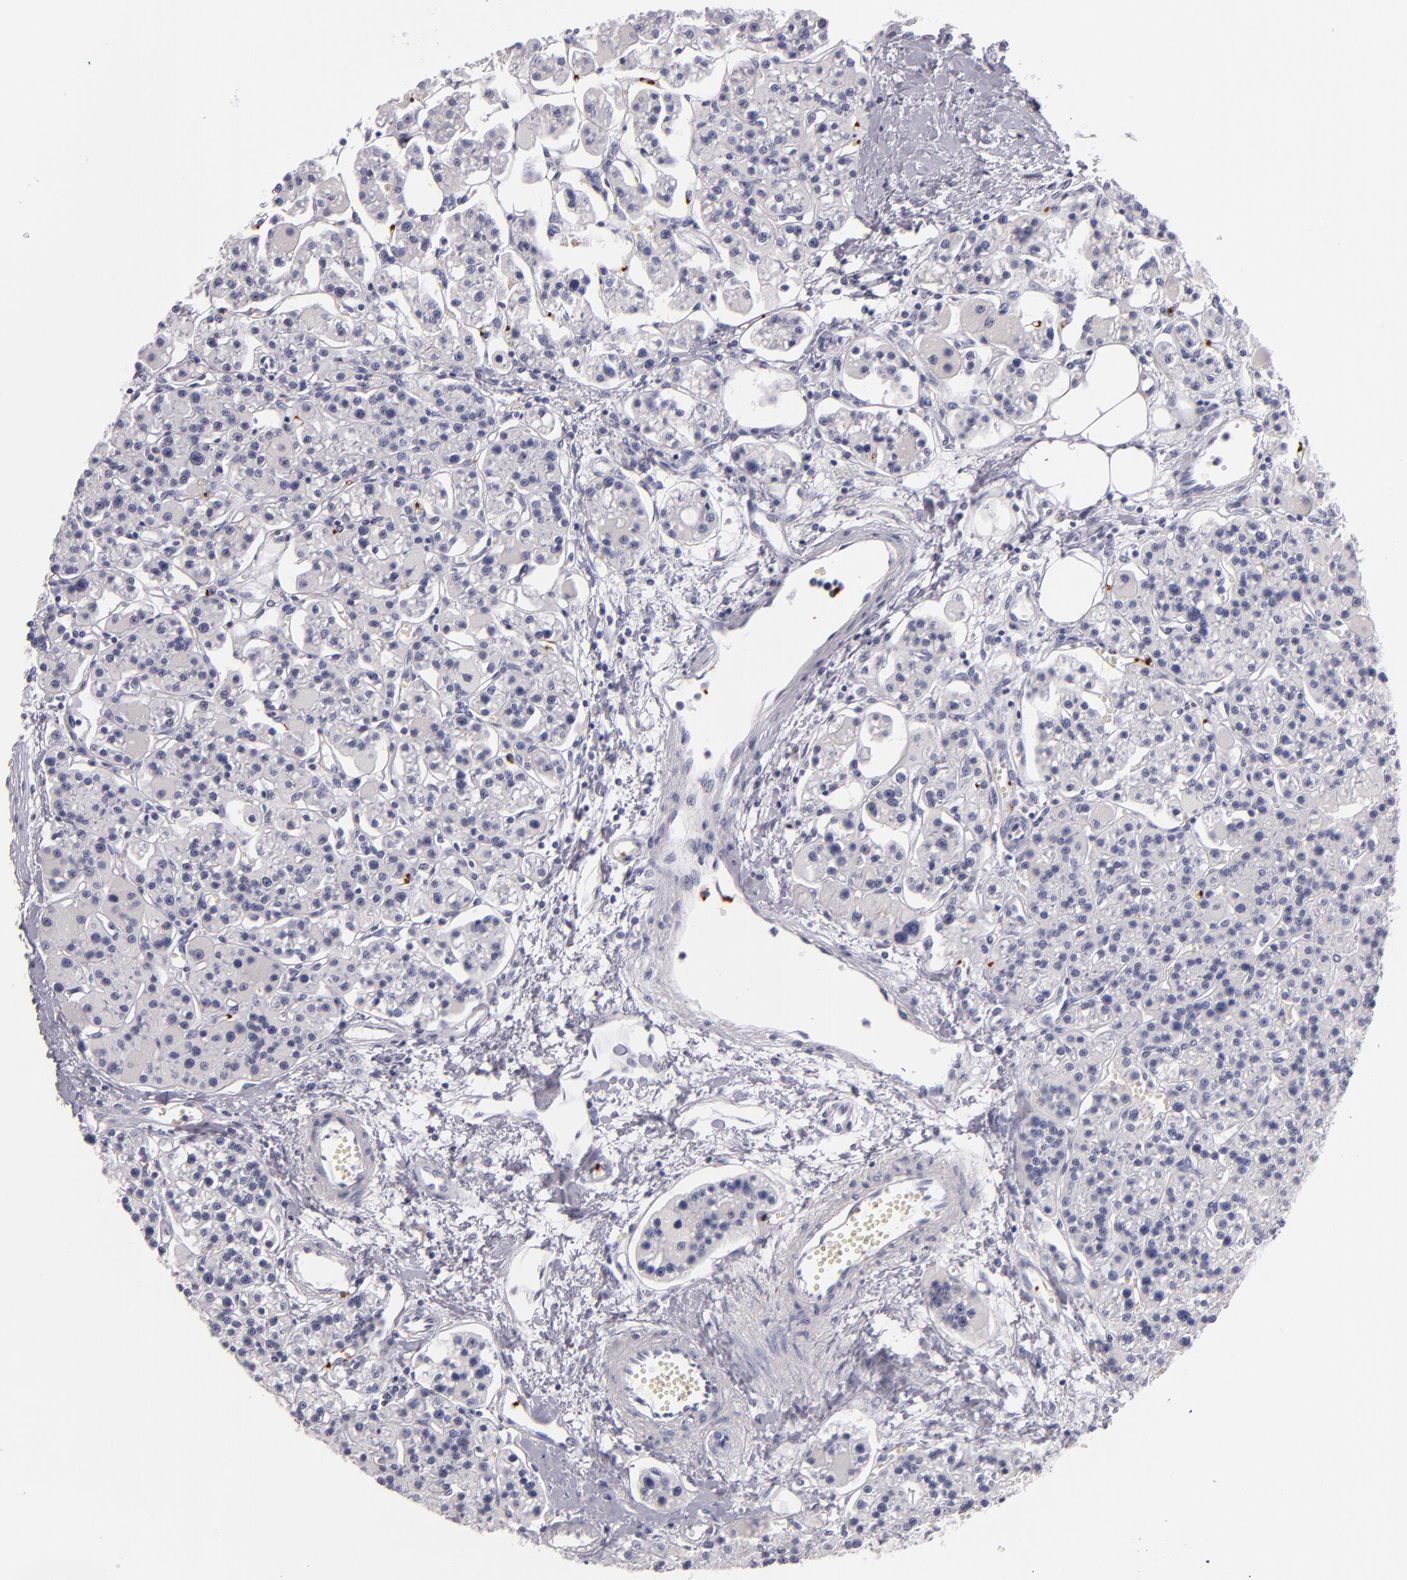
{"staining": {"intensity": "negative", "quantity": "none", "location": "none"}, "tissue": "parathyroid gland", "cell_type": "Glandular cells", "image_type": "normal", "snomed": [{"axis": "morphology", "description": "Normal tissue, NOS"}, {"axis": "topography", "description": "Parathyroid gland"}], "caption": "High magnification brightfield microscopy of unremarkable parathyroid gland stained with DAB (brown) and counterstained with hematoxylin (blue): glandular cells show no significant positivity.", "gene": "GP1BA", "patient": {"sex": "female", "age": 58}}